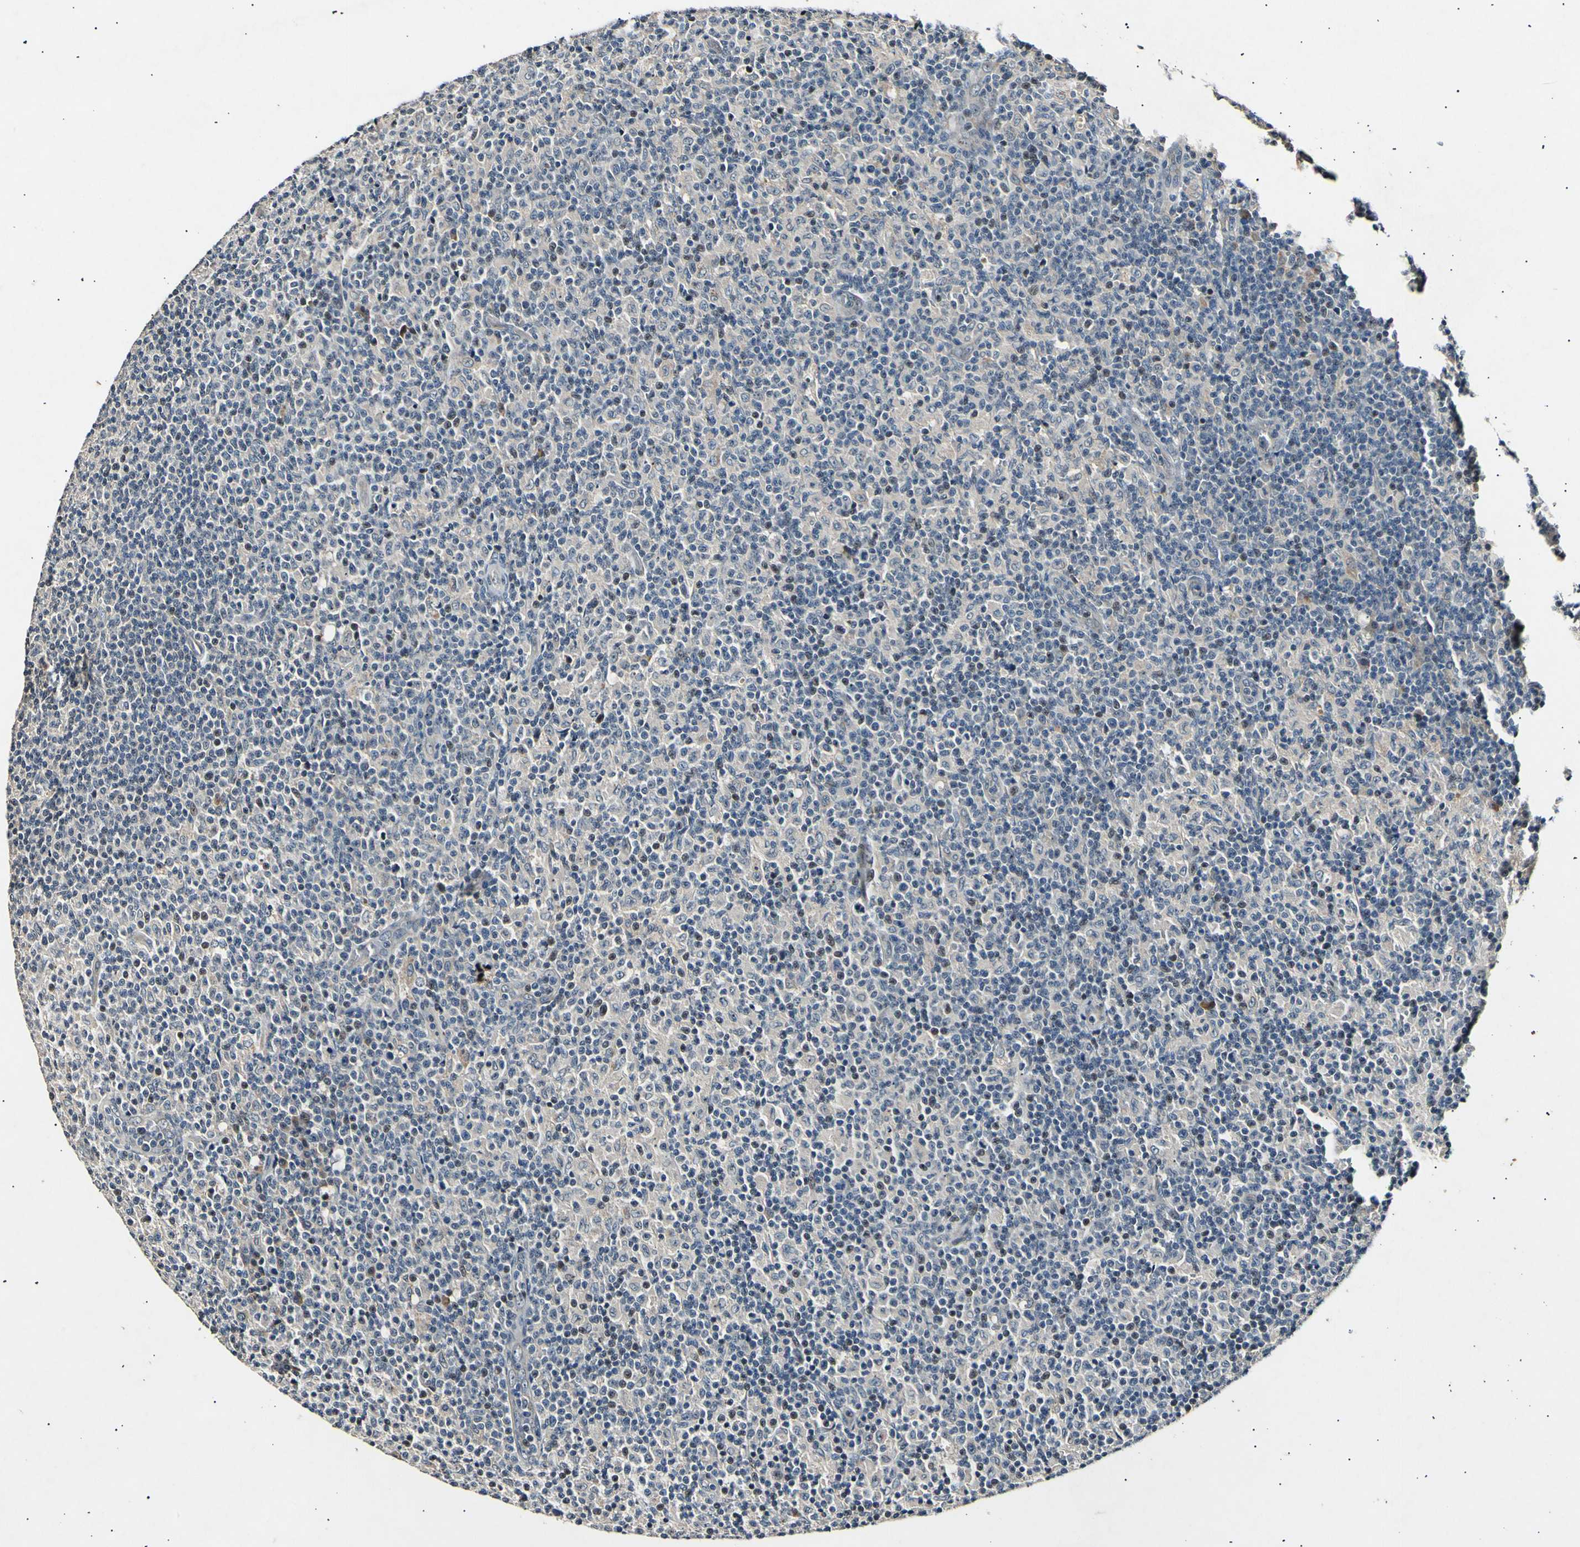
{"staining": {"intensity": "negative", "quantity": "none", "location": "none"}, "tissue": "lymph node", "cell_type": "Germinal center cells", "image_type": "normal", "snomed": [{"axis": "morphology", "description": "Normal tissue, NOS"}, {"axis": "morphology", "description": "Inflammation, NOS"}, {"axis": "topography", "description": "Lymph node"}], "caption": "Immunohistochemistry image of benign lymph node: human lymph node stained with DAB (3,3'-diaminobenzidine) reveals no significant protein positivity in germinal center cells. The staining was performed using DAB to visualize the protein expression in brown, while the nuclei were stained in blue with hematoxylin (Magnification: 20x).", "gene": "ADCY3", "patient": {"sex": "male", "age": 55}}